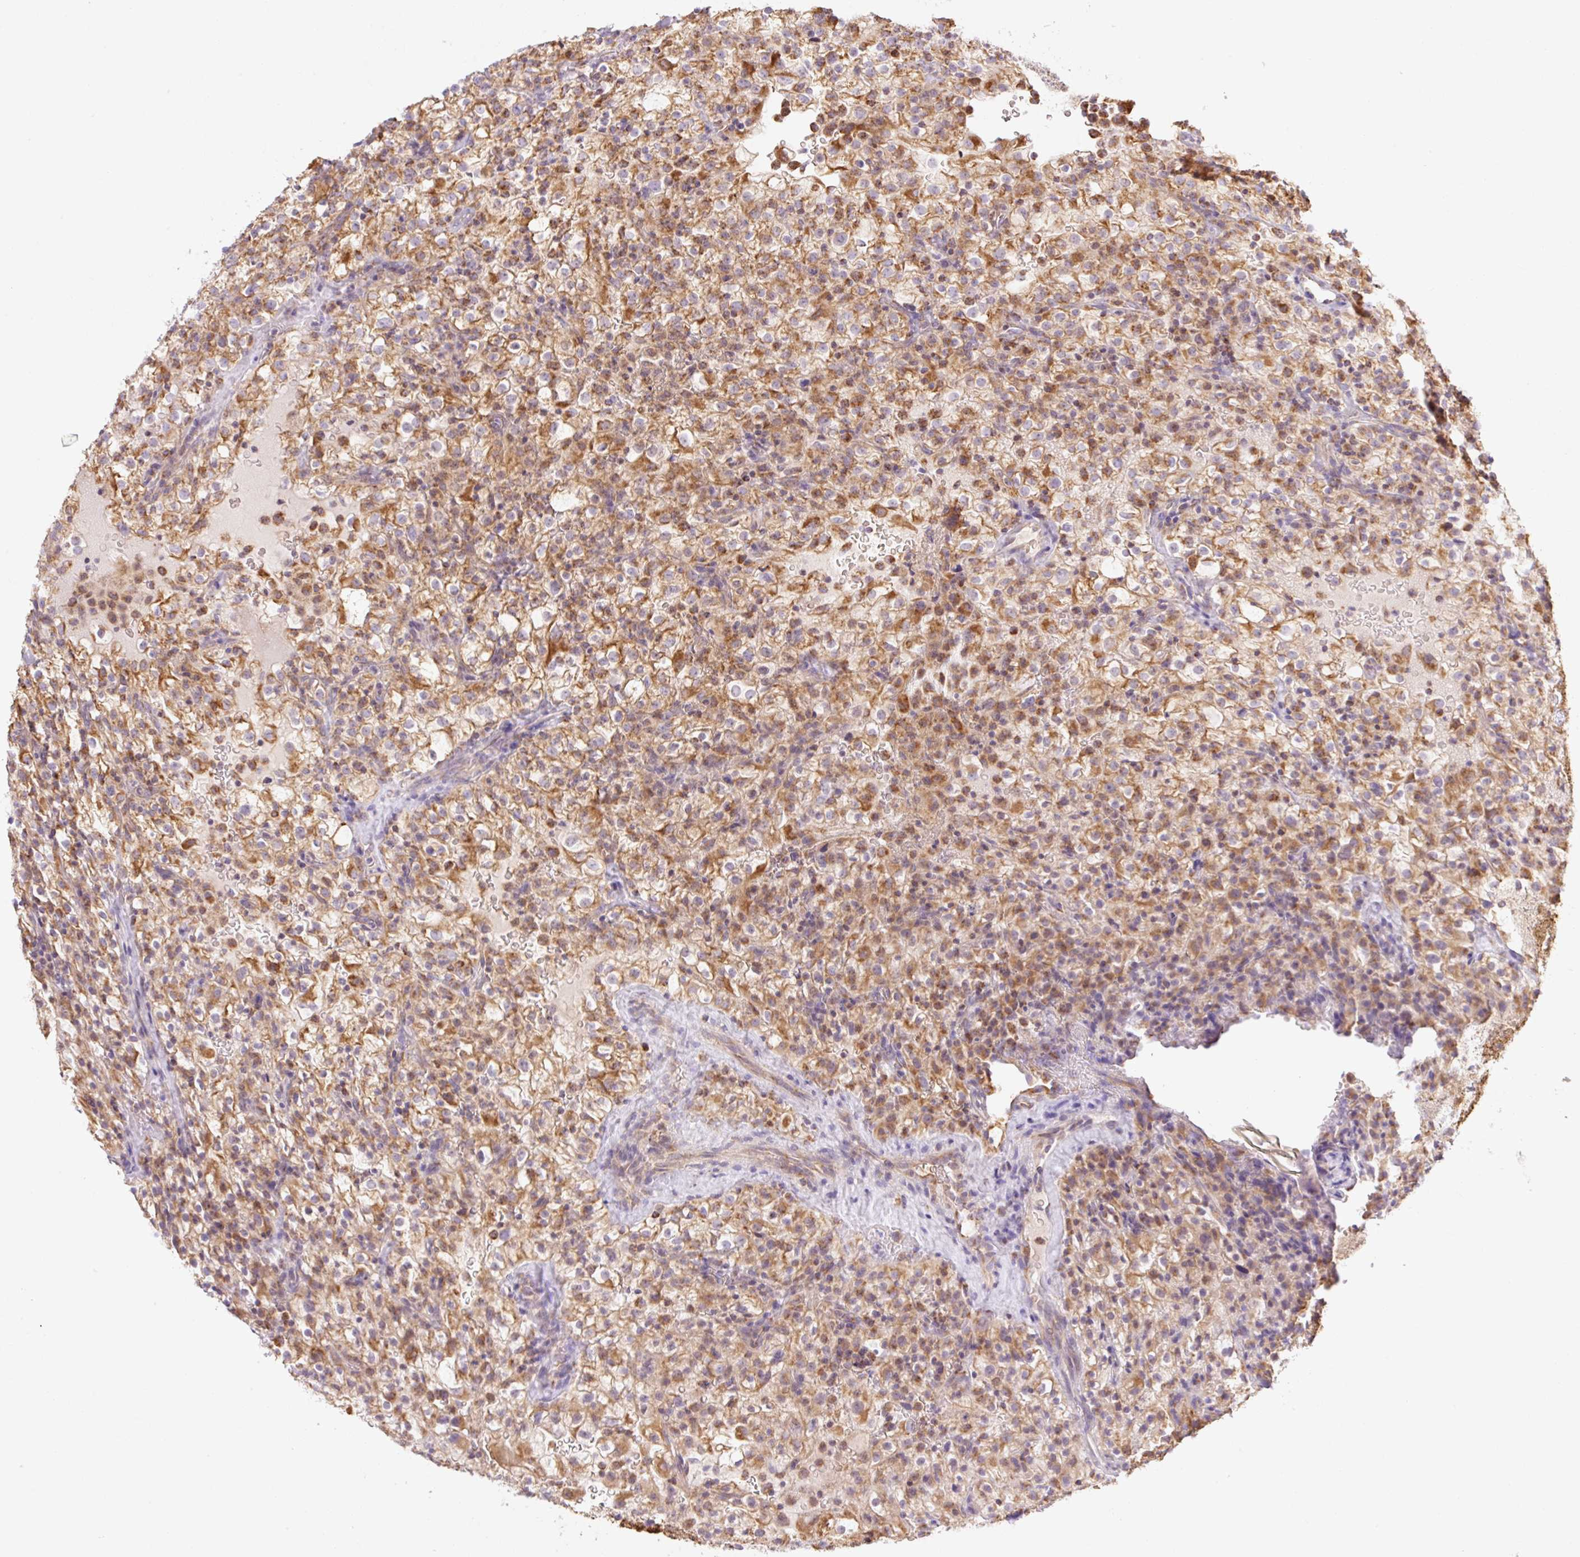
{"staining": {"intensity": "strong", "quantity": ">75%", "location": "cytoplasmic/membranous"}, "tissue": "renal cancer", "cell_type": "Tumor cells", "image_type": "cancer", "snomed": [{"axis": "morphology", "description": "Adenocarcinoma, NOS"}, {"axis": "topography", "description": "Kidney"}], "caption": "Renal cancer was stained to show a protein in brown. There is high levels of strong cytoplasmic/membranous positivity in about >75% of tumor cells.", "gene": "GOSR2", "patient": {"sex": "female", "age": 74}}